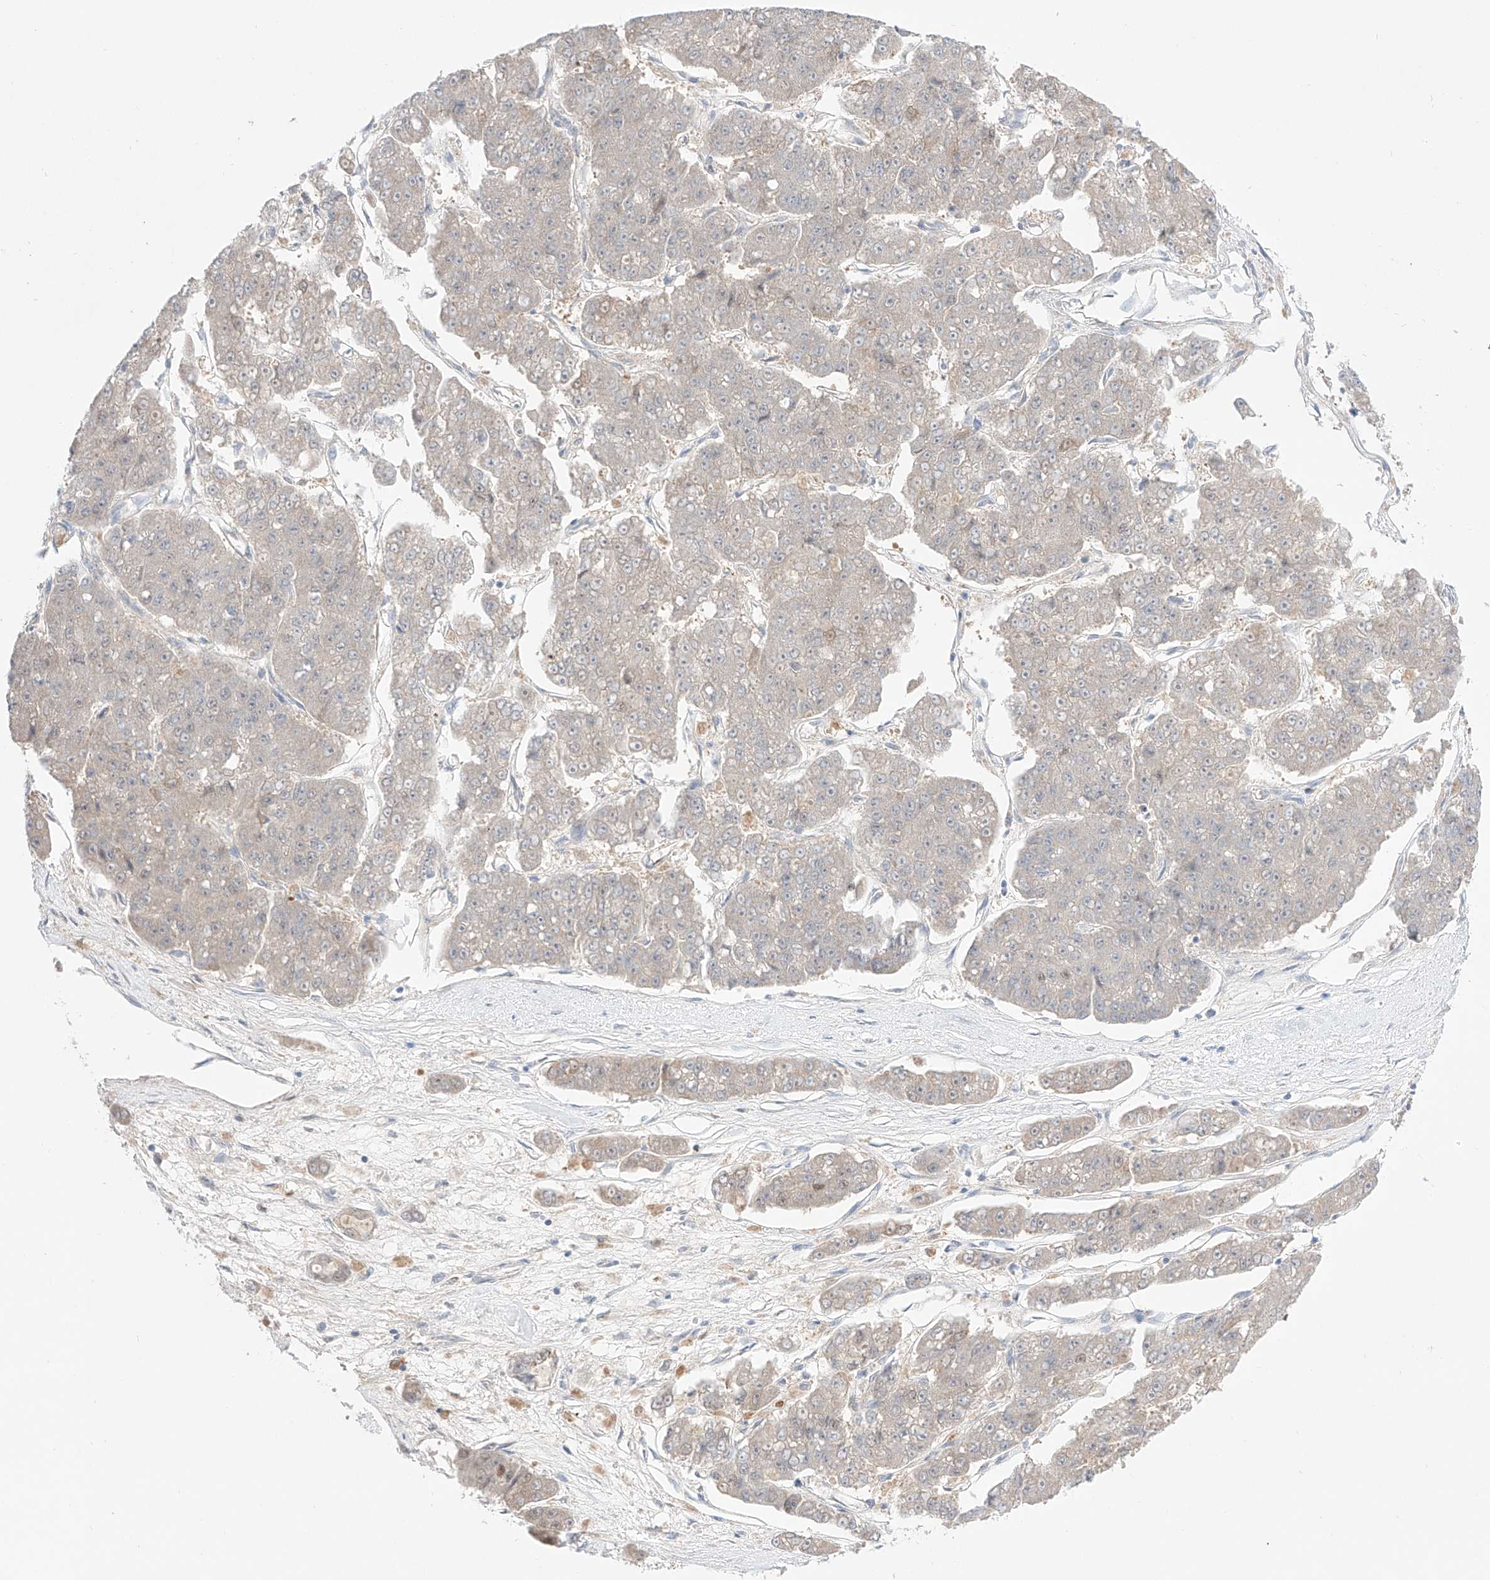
{"staining": {"intensity": "weak", "quantity": "<25%", "location": "cytoplasmic/membranous"}, "tissue": "pancreatic cancer", "cell_type": "Tumor cells", "image_type": "cancer", "snomed": [{"axis": "morphology", "description": "Adenocarcinoma, NOS"}, {"axis": "topography", "description": "Pancreas"}], "caption": "The immunohistochemistry (IHC) micrograph has no significant expression in tumor cells of pancreatic adenocarcinoma tissue. Nuclei are stained in blue.", "gene": "APIP", "patient": {"sex": "male", "age": 50}}